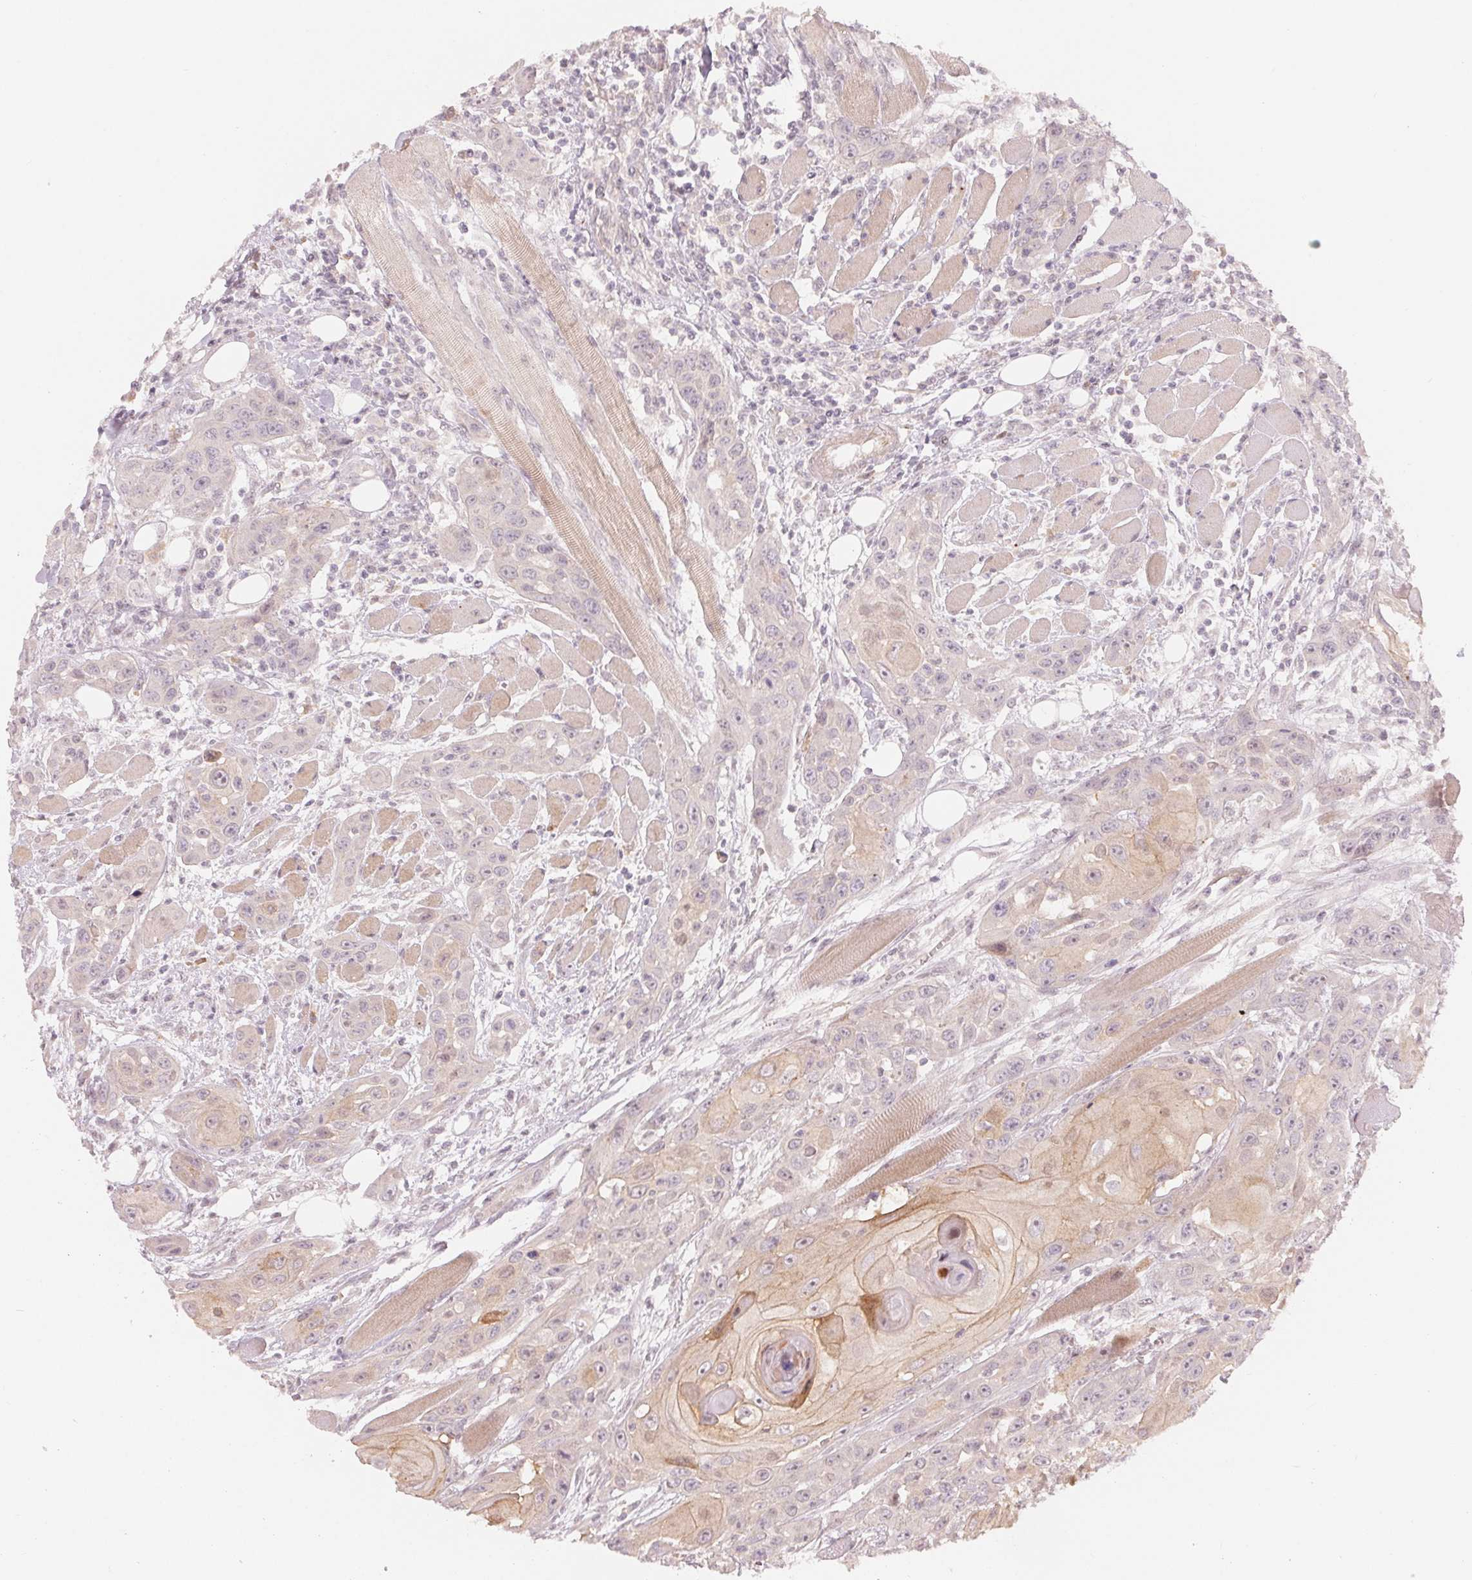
{"staining": {"intensity": "weak", "quantity": "<25%", "location": "cytoplasmic/membranous"}, "tissue": "head and neck cancer", "cell_type": "Tumor cells", "image_type": "cancer", "snomed": [{"axis": "morphology", "description": "Squamous cell carcinoma, NOS"}, {"axis": "topography", "description": "Head-Neck"}], "caption": "High magnification brightfield microscopy of head and neck cancer (squamous cell carcinoma) stained with DAB (3,3'-diaminobenzidine) (brown) and counterstained with hematoxylin (blue): tumor cells show no significant positivity.", "gene": "DENND2C", "patient": {"sex": "female", "age": 80}}